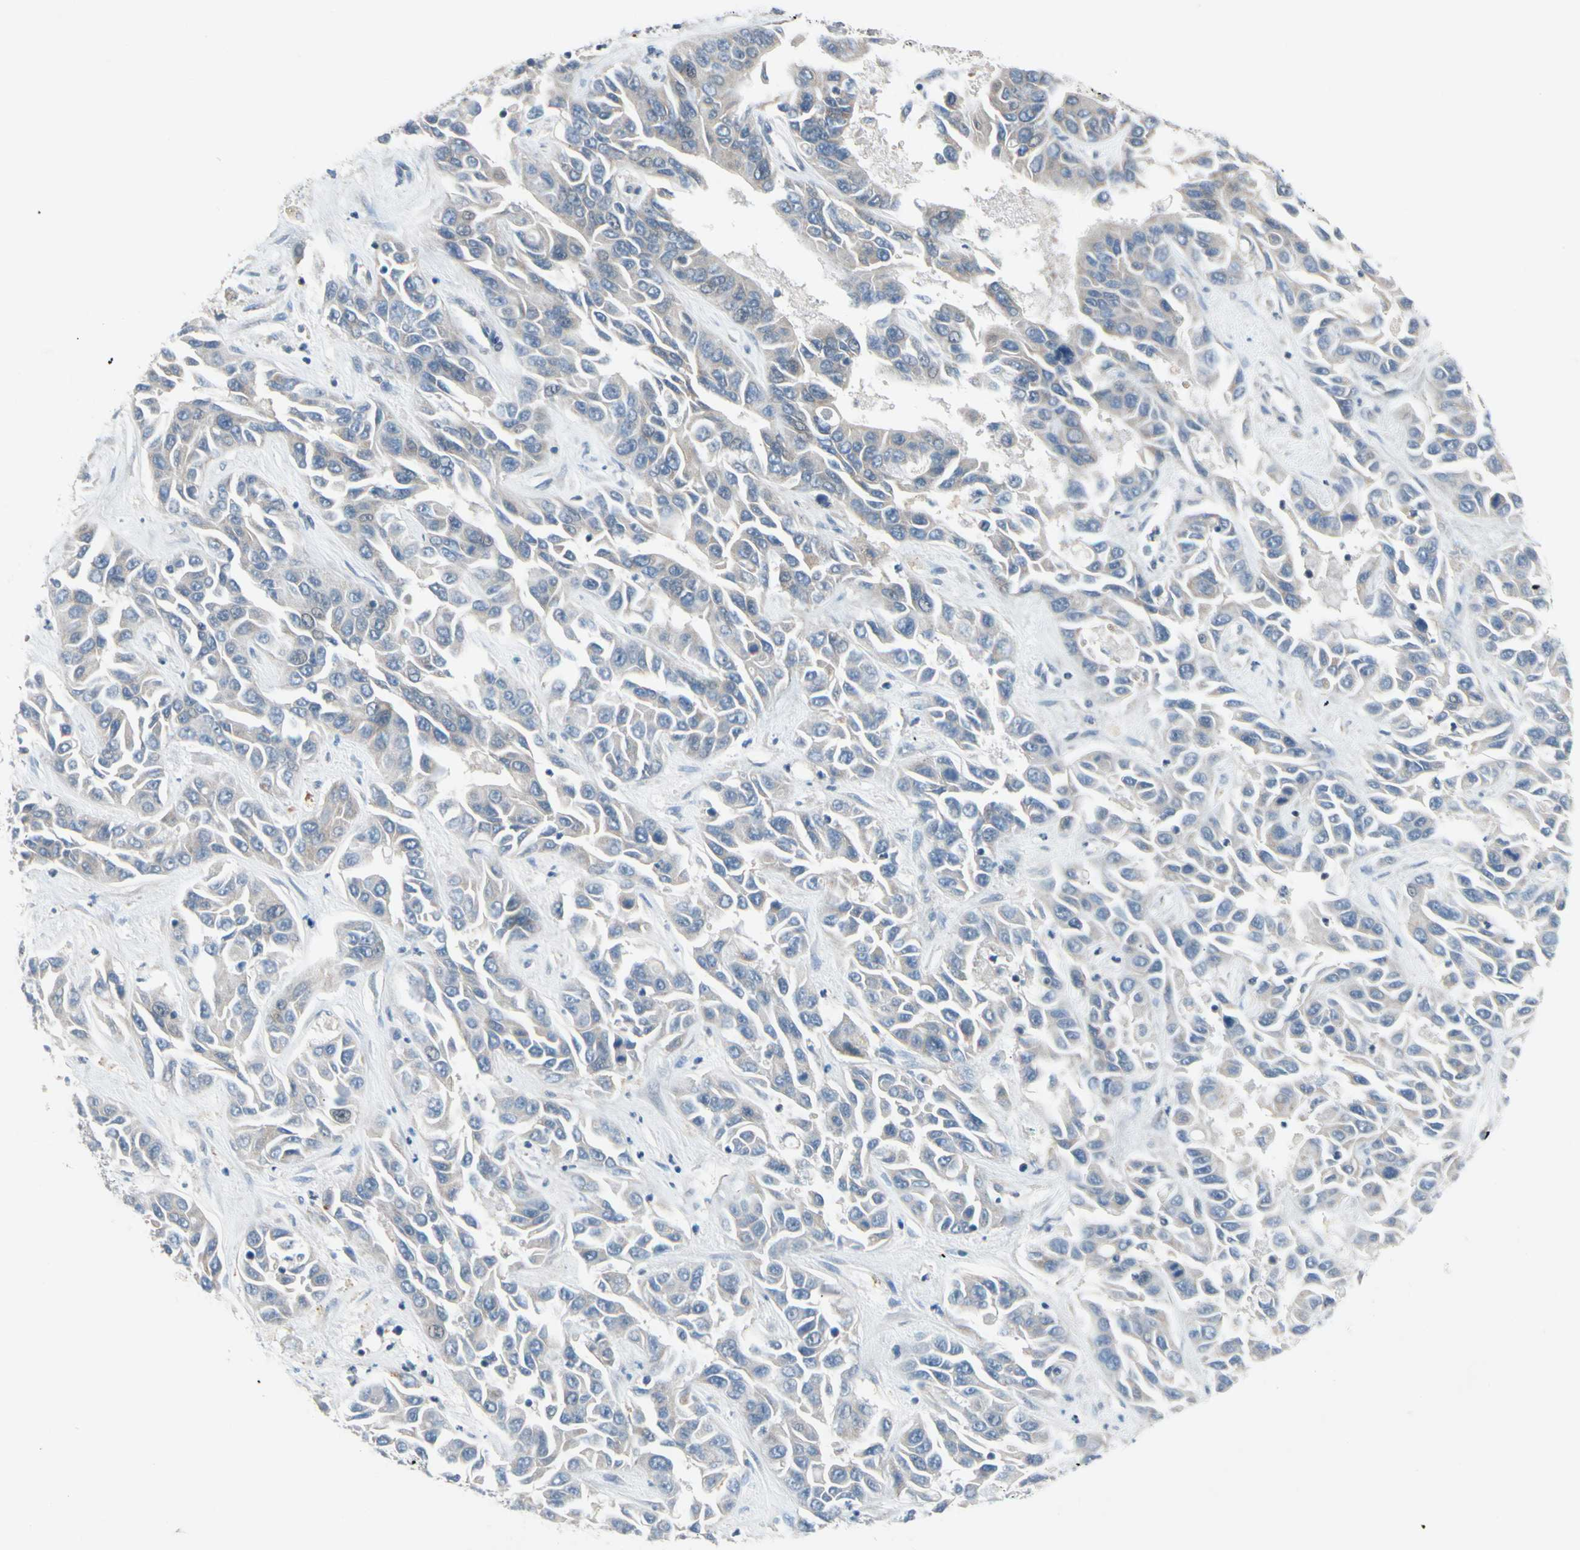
{"staining": {"intensity": "weak", "quantity": "25%-75%", "location": "cytoplasmic/membranous"}, "tissue": "liver cancer", "cell_type": "Tumor cells", "image_type": "cancer", "snomed": [{"axis": "morphology", "description": "Cholangiocarcinoma"}, {"axis": "topography", "description": "Liver"}], "caption": "DAB (3,3'-diaminobenzidine) immunohistochemical staining of human cholangiocarcinoma (liver) exhibits weak cytoplasmic/membranous protein expression in approximately 25%-75% of tumor cells.", "gene": "PIP5K1B", "patient": {"sex": "female", "age": 52}}